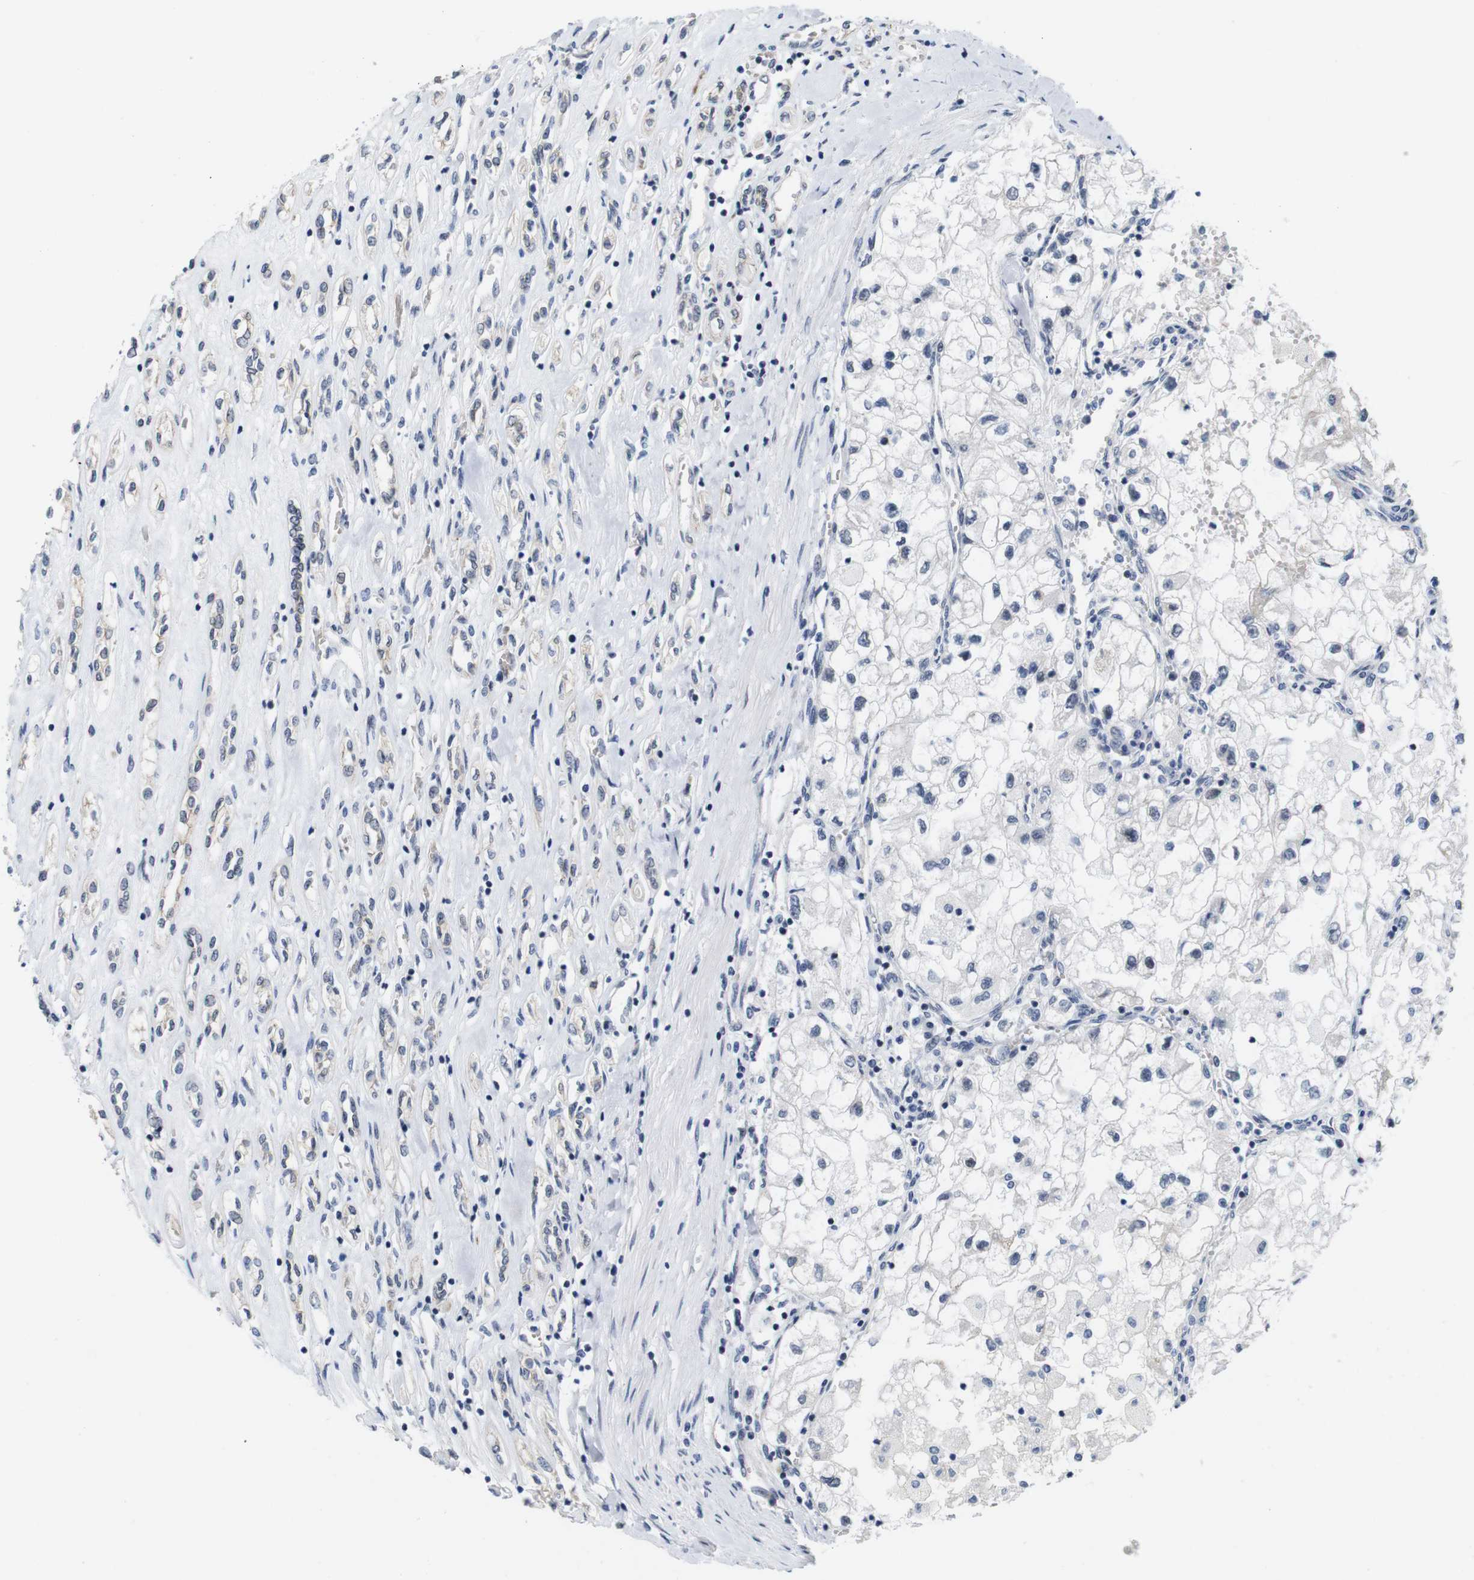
{"staining": {"intensity": "negative", "quantity": "none", "location": "none"}, "tissue": "renal cancer", "cell_type": "Tumor cells", "image_type": "cancer", "snomed": [{"axis": "morphology", "description": "Adenocarcinoma, NOS"}, {"axis": "topography", "description": "Kidney"}], "caption": "IHC image of renal cancer (adenocarcinoma) stained for a protein (brown), which exhibits no positivity in tumor cells.", "gene": "SOCS3", "patient": {"sex": "female", "age": 70}}